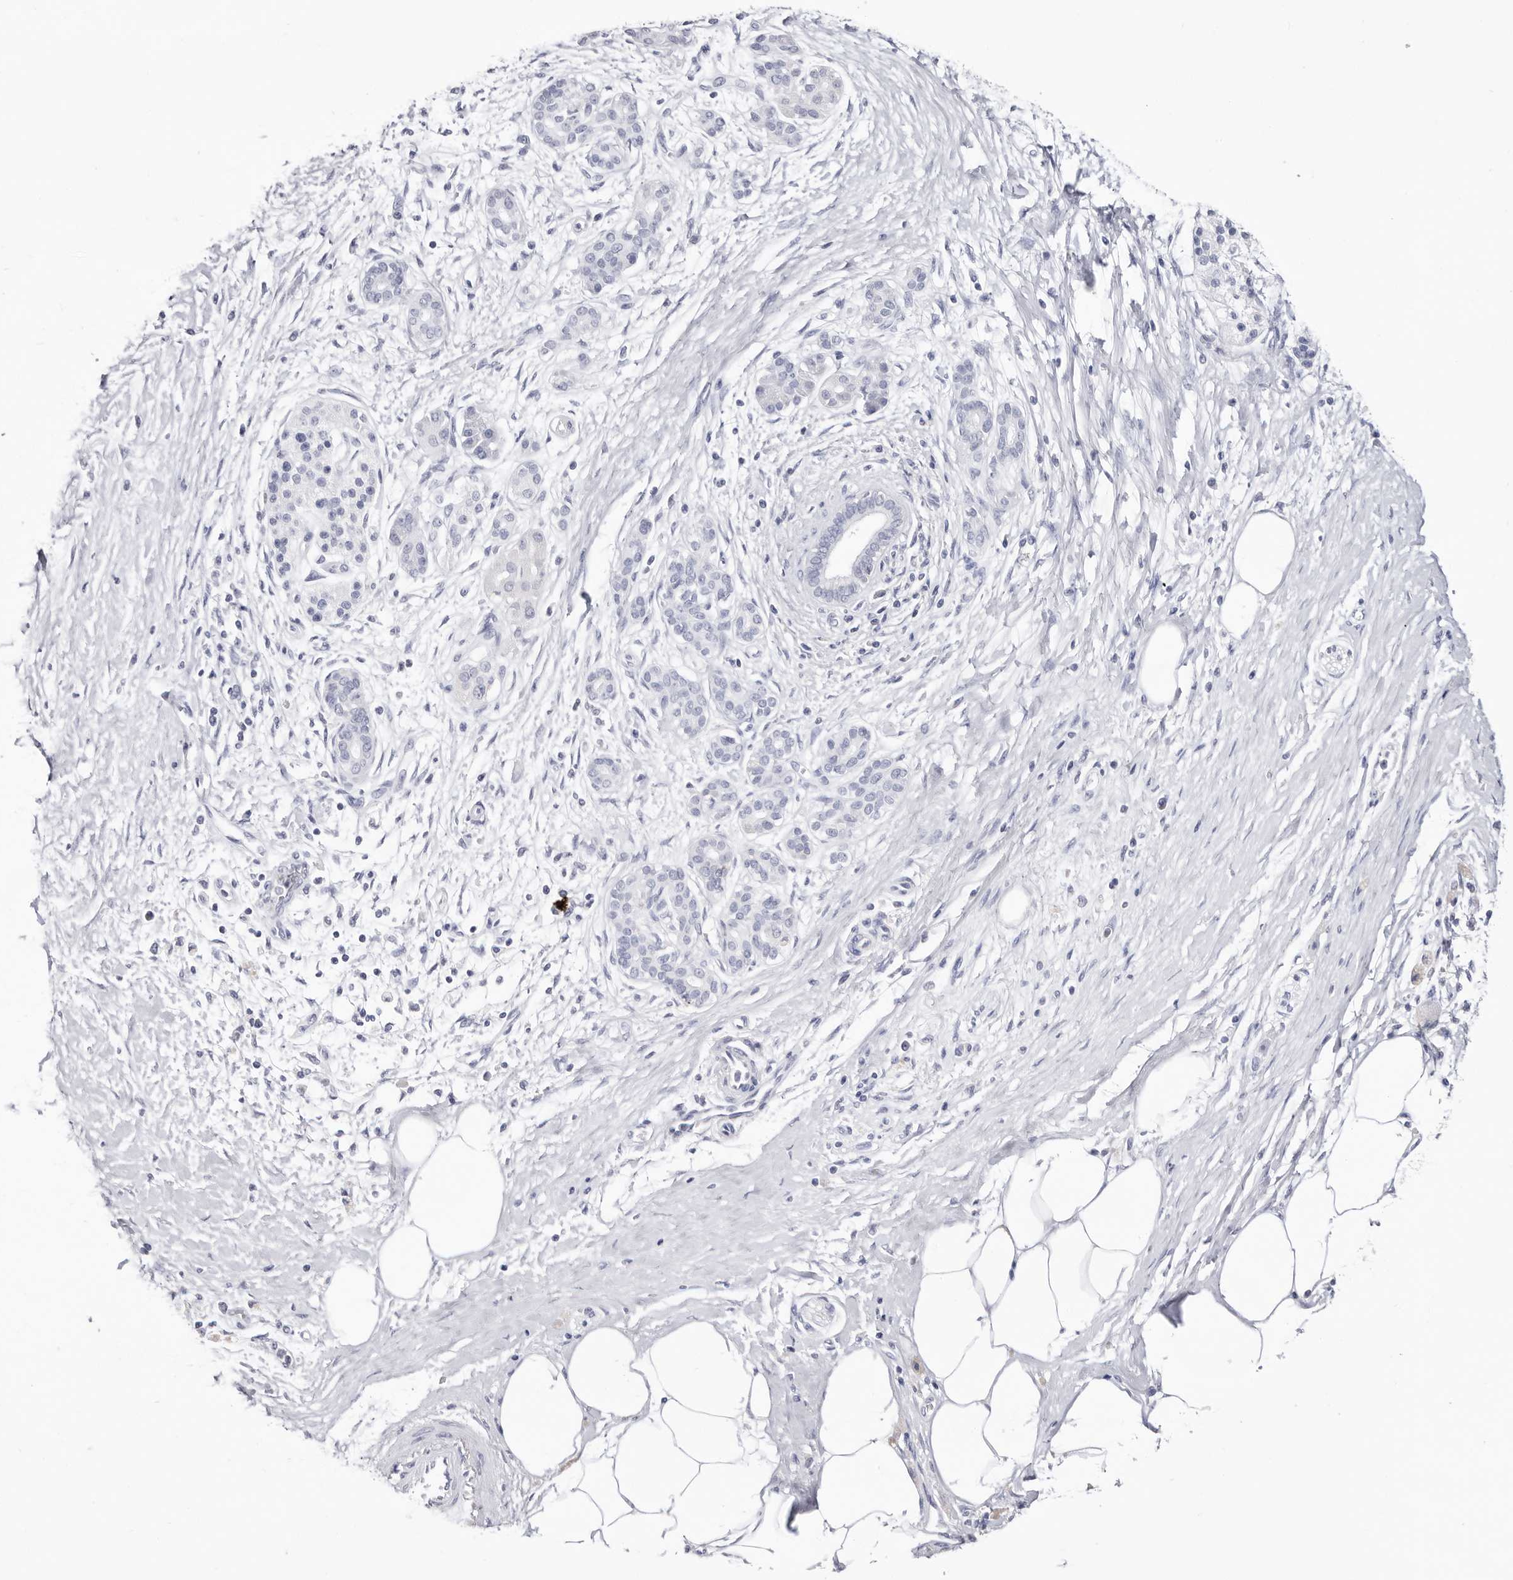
{"staining": {"intensity": "negative", "quantity": "none", "location": "none"}, "tissue": "pancreatic cancer", "cell_type": "Tumor cells", "image_type": "cancer", "snomed": [{"axis": "morphology", "description": "Adenocarcinoma, NOS"}, {"axis": "topography", "description": "Pancreas"}], "caption": "The IHC photomicrograph has no significant positivity in tumor cells of pancreatic cancer tissue.", "gene": "RNF213", "patient": {"sex": "male", "age": 58}}